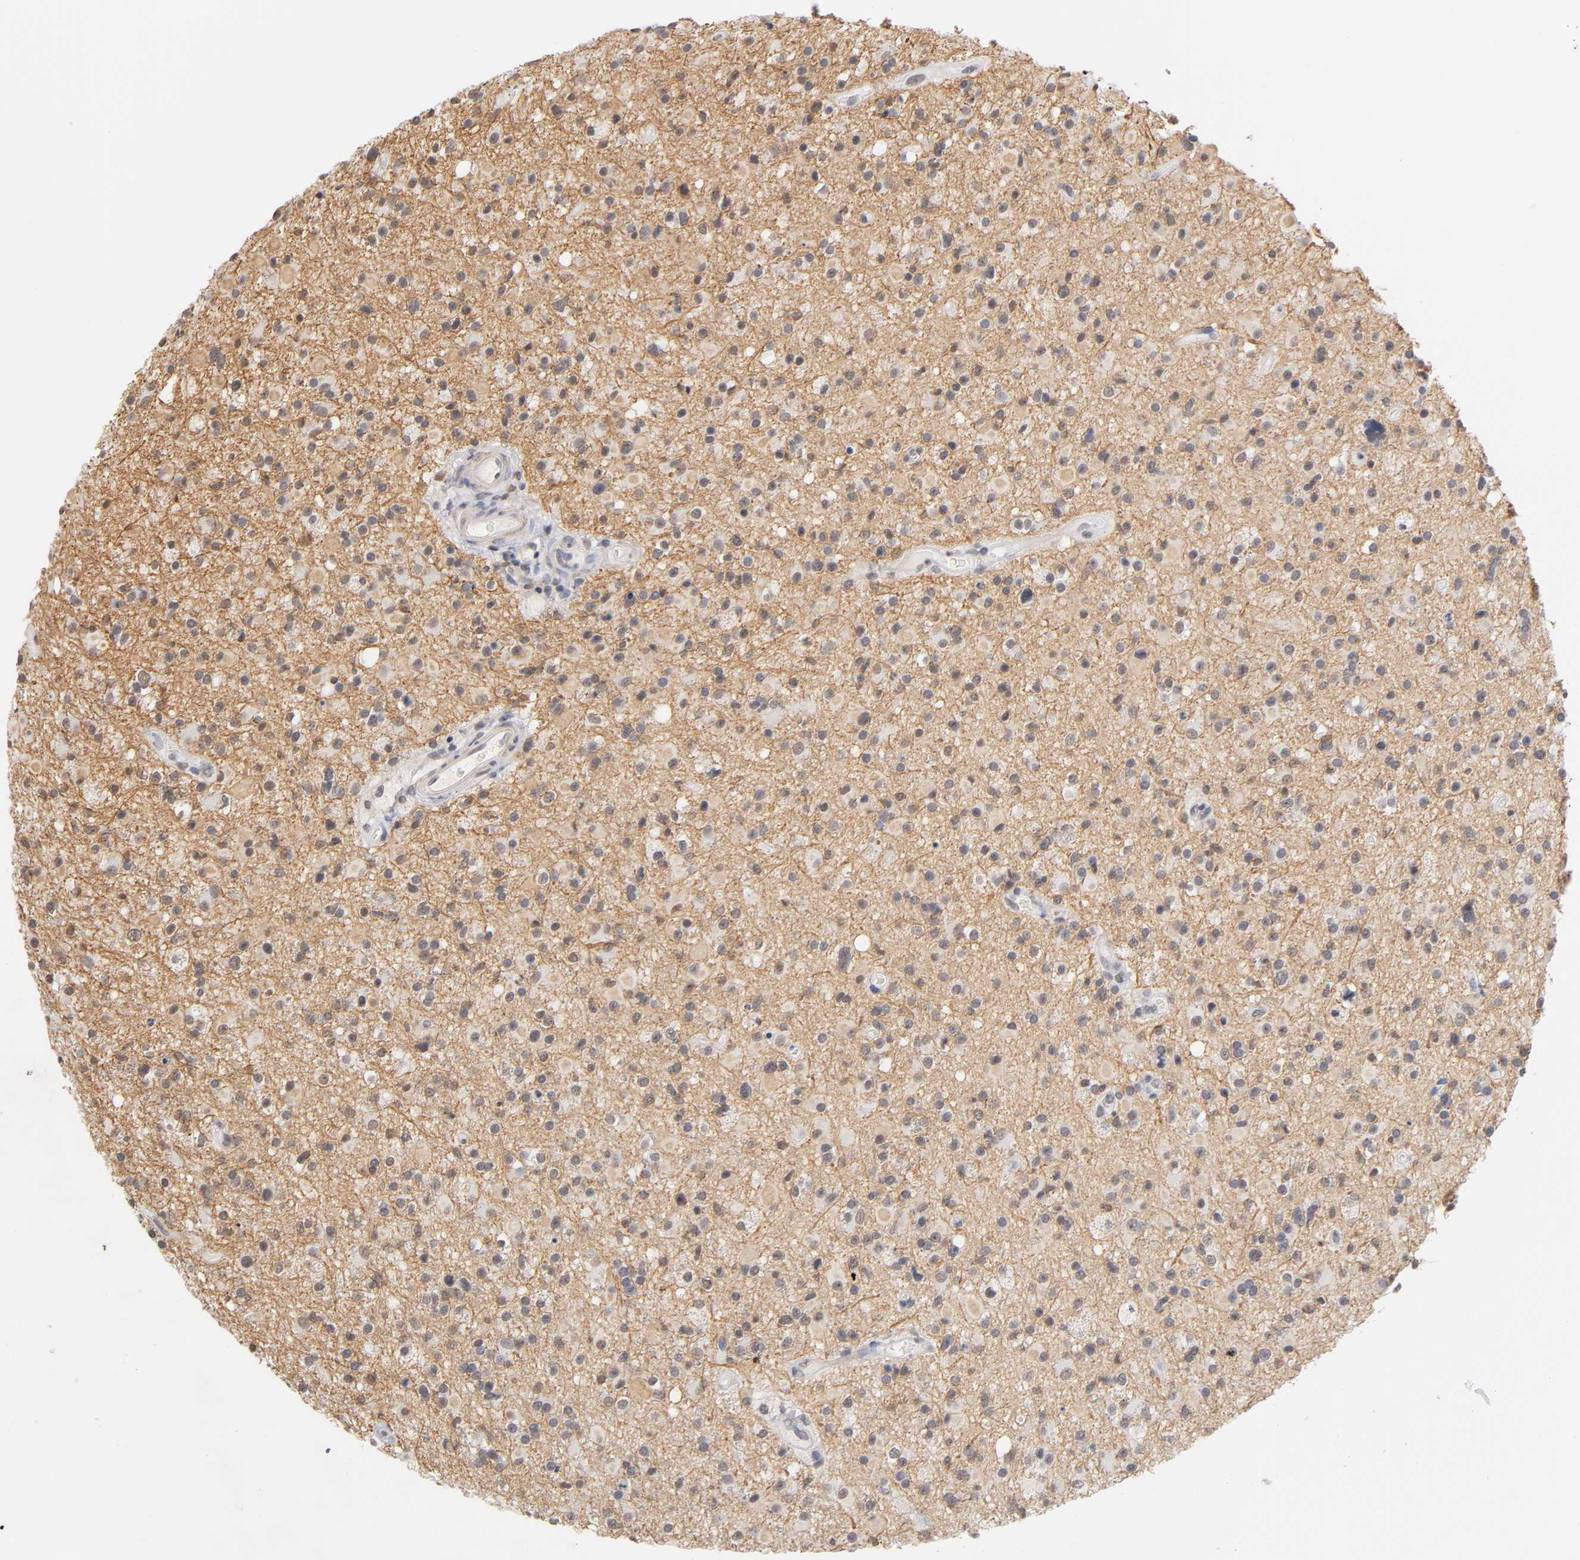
{"staining": {"intensity": "weak", "quantity": "<25%", "location": "cytoplasmic/membranous,nuclear"}, "tissue": "glioma", "cell_type": "Tumor cells", "image_type": "cancer", "snomed": [{"axis": "morphology", "description": "Glioma, malignant, High grade"}, {"axis": "topography", "description": "Brain"}], "caption": "Immunohistochemistry (IHC) photomicrograph of neoplastic tissue: malignant high-grade glioma stained with DAB (3,3'-diaminobenzidine) shows no significant protein staining in tumor cells. Brightfield microscopy of IHC stained with DAB (brown) and hematoxylin (blue), captured at high magnification.", "gene": "CRABP2", "patient": {"sex": "male", "age": 33}}